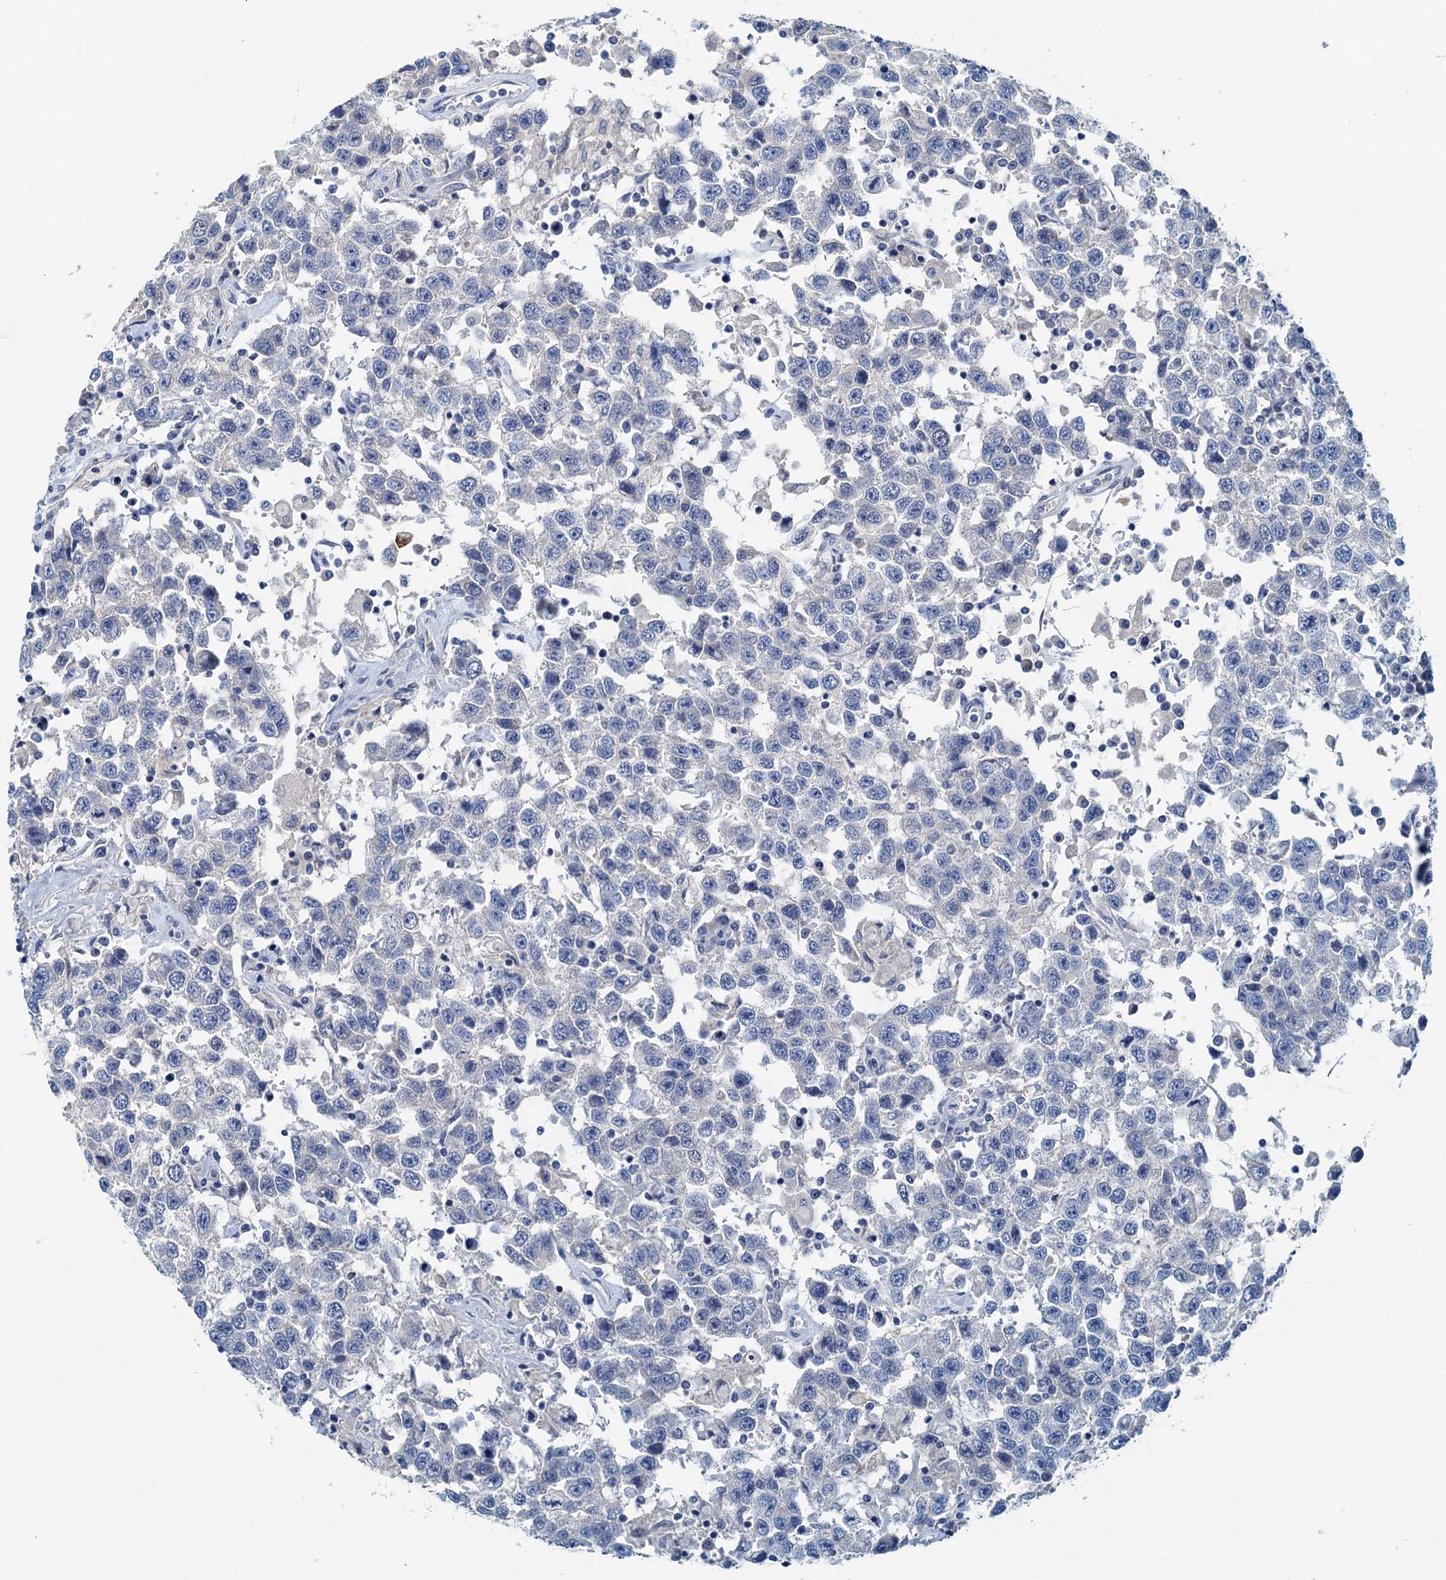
{"staining": {"intensity": "negative", "quantity": "none", "location": "none"}, "tissue": "testis cancer", "cell_type": "Tumor cells", "image_type": "cancer", "snomed": [{"axis": "morphology", "description": "Seminoma, NOS"}, {"axis": "topography", "description": "Testis"}], "caption": "A photomicrograph of human testis seminoma is negative for staining in tumor cells.", "gene": "DTD1", "patient": {"sex": "male", "age": 41}}